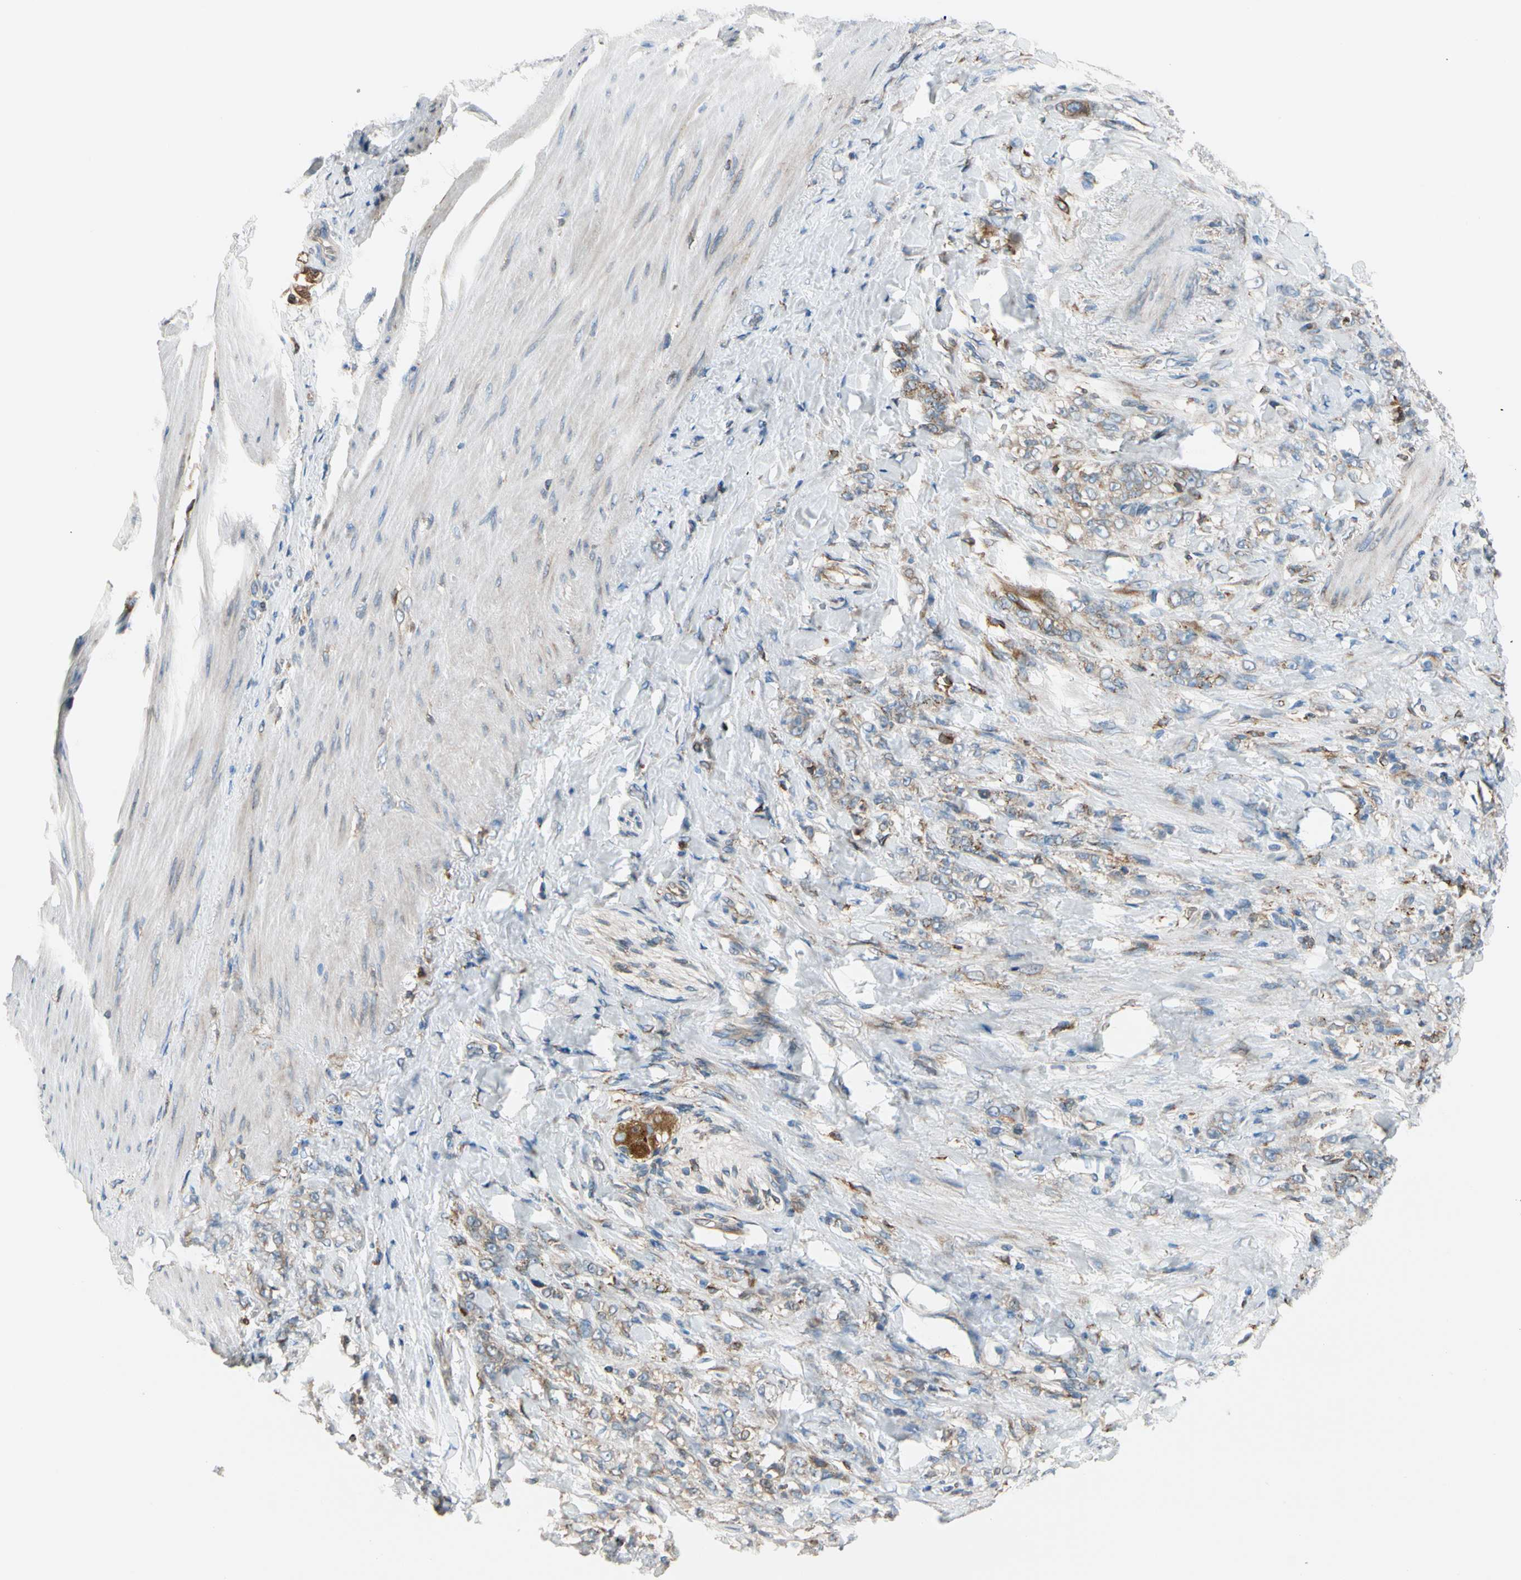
{"staining": {"intensity": "moderate", "quantity": "25%-75%", "location": "cytoplasmic/membranous"}, "tissue": "stomach cancer", "cell_type": "Tumor cells", "image_type": "cancer", "snomed": [{"axis": "morphology", "description": "Adenocarcinoma, NOS"}, {"axis": "topography", "description": "Stomach"}], "caption": "Immunohistochemistry (IHC) photomicrograph of stomach cancer (adenocarcinoma) stained for a protein (brown), which displays medium levels of moderate cytoplasmic/membranous expression in approximately 25%-75% of tumor cells.", "gene": "NUCB1", "patient": {"sex": "male", "age": 82}}